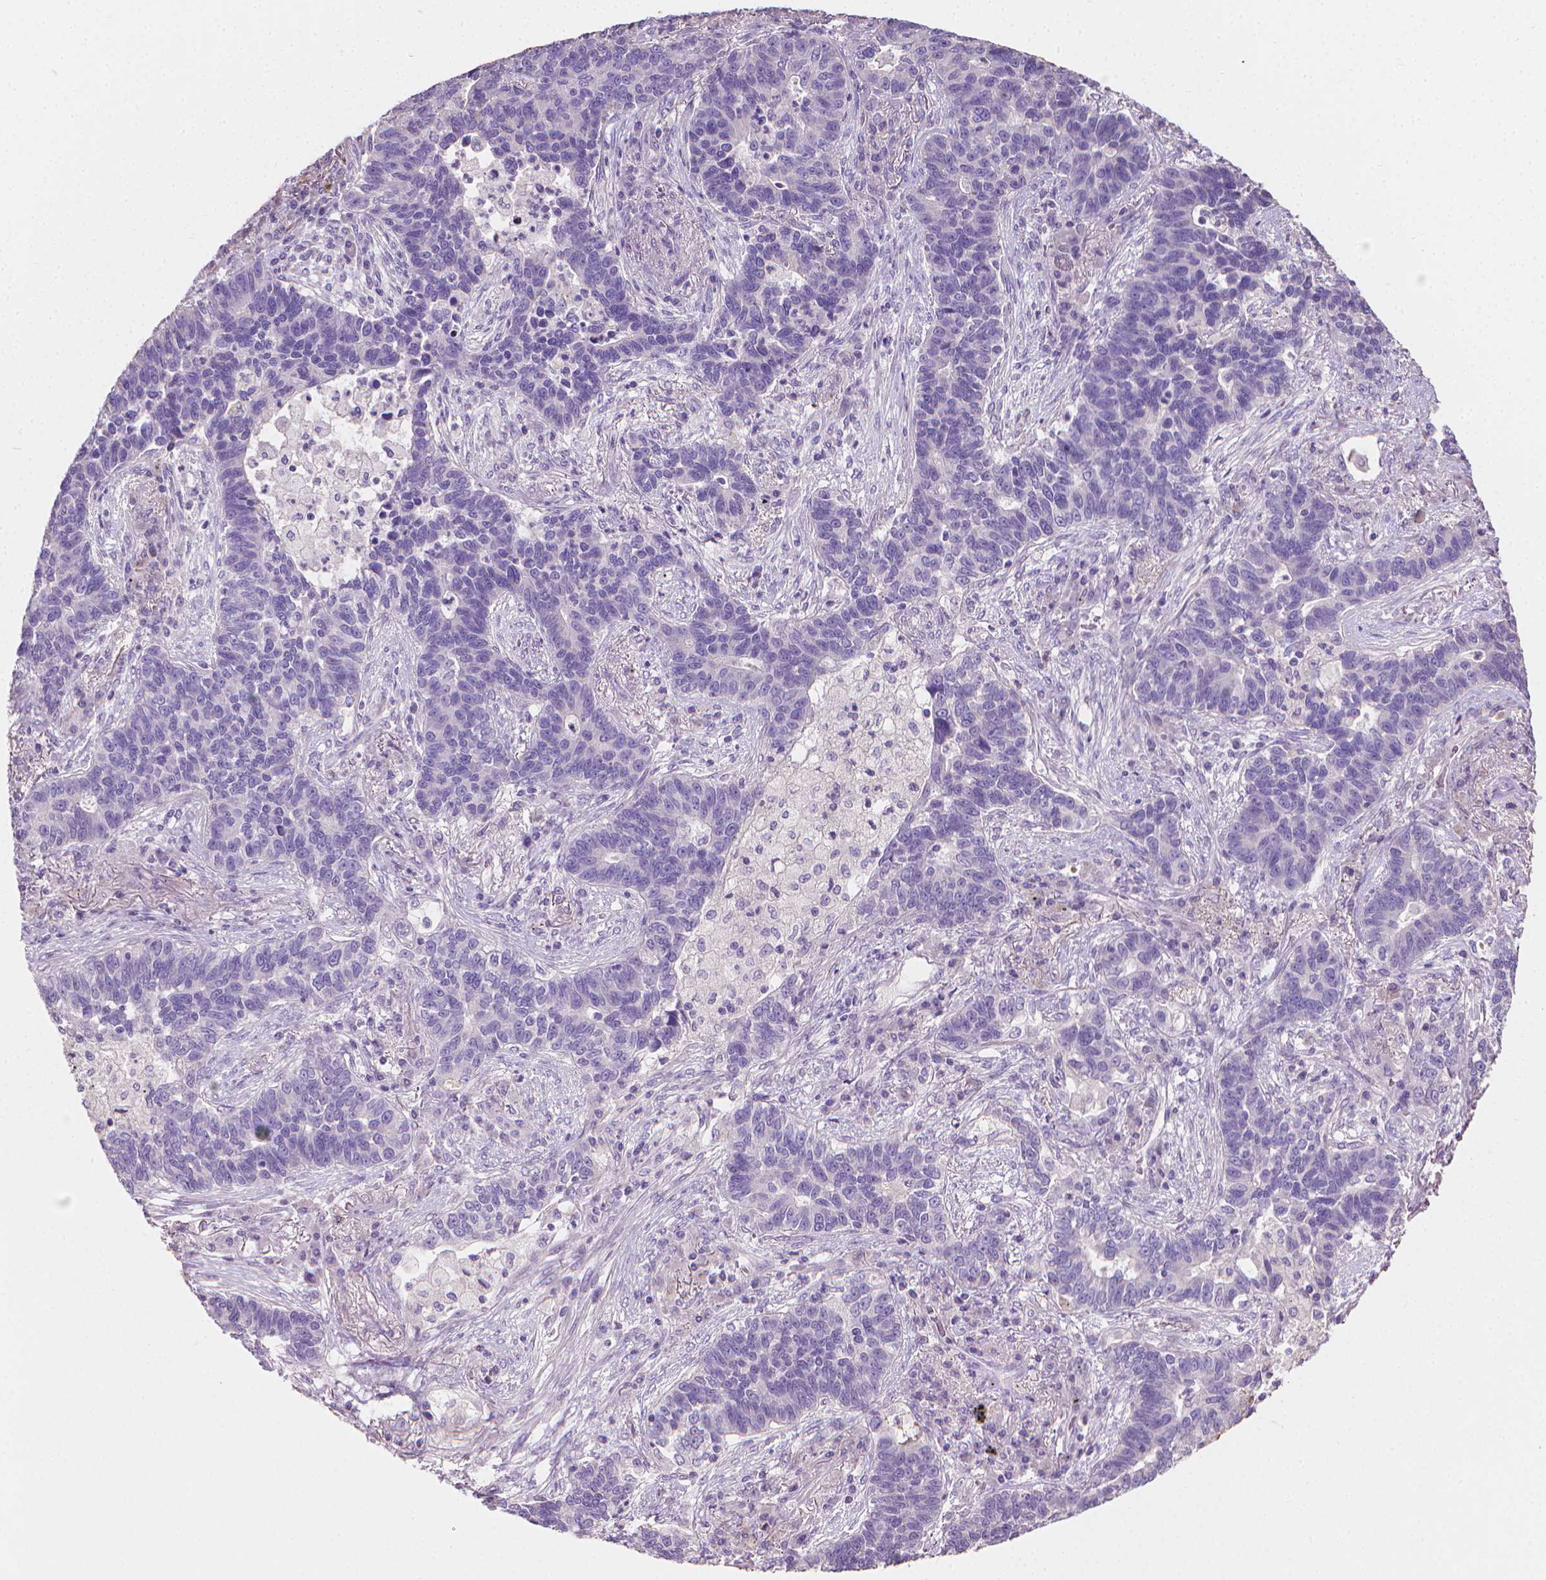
{"staining": {"intensity": "negative", "quantity": "none", "location": "none"}, "tissue": "lung cancer", "cell_type": "Tumor cells", "image_type": "cancer", "snomed": [{"axis": "morphology", "description": "Adenocarcinoma, NOS"}, {"axis": "topography", "description": "Lung"}], "caption": "This is a image of immunohistochemistry staining of adenocarcinoma (lung), which shows no positivity in tumor cells.", "gene": "CABCOCO1", "patient": {"sex": "female", "age": 57}}